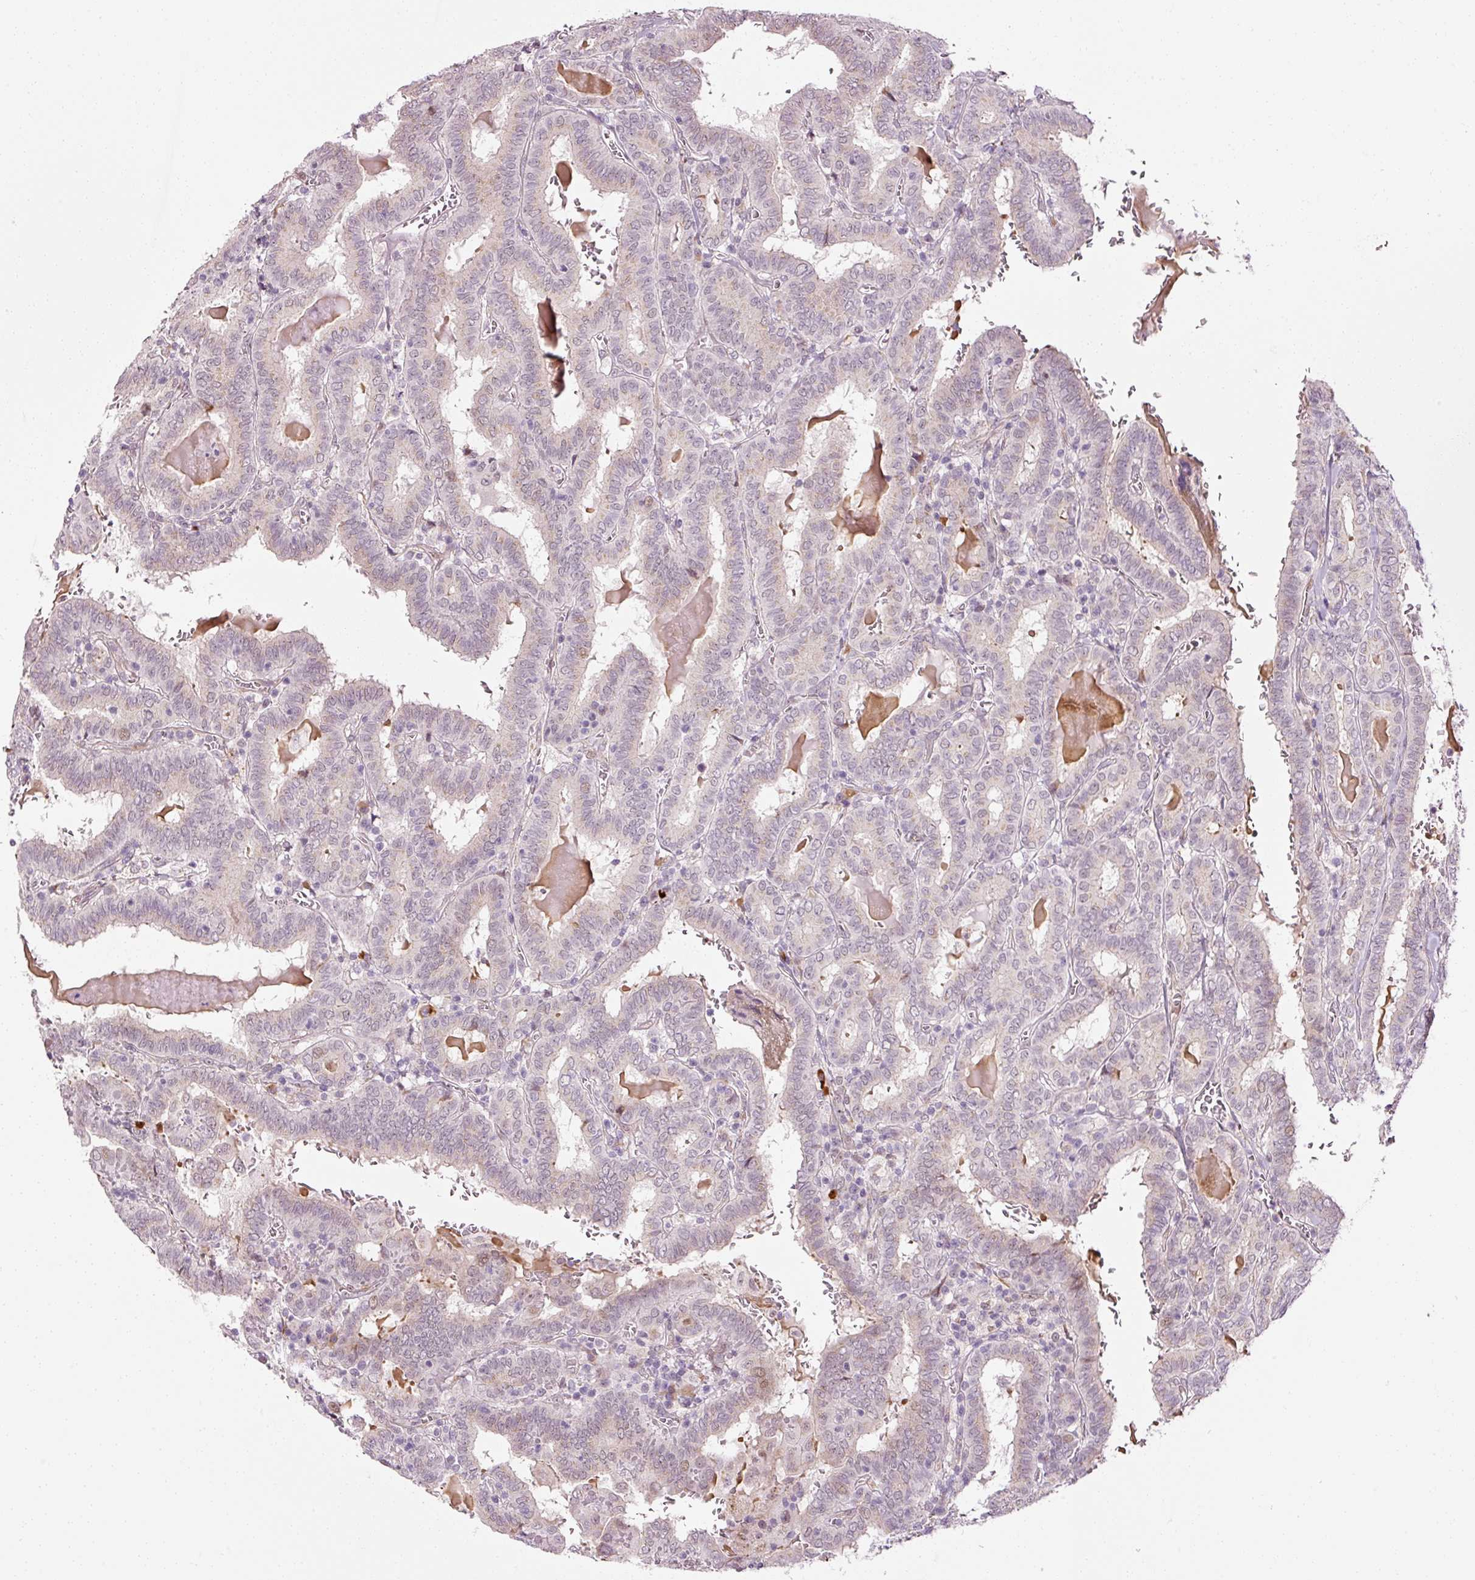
{"staining": {"intensity": "negative", "quantity": "none", "location": "none"}, "tissue": "thyroid cancer", "cell_type": "Tumor cells", "image_type": "cancer", "snomed": [{"axis": "morphology", "description": "Papillary adenocarcinoma, NOS"}, {"axis": "topography", "description": "Thyroid gland"}], "caption": "Human thyroid papillary adenocarcinoma stained for a protein using IHC exhibits no staining in tumor cells.", "gene": "ANKRD20A1", "patient": {"sex": "female", "age": 72}}